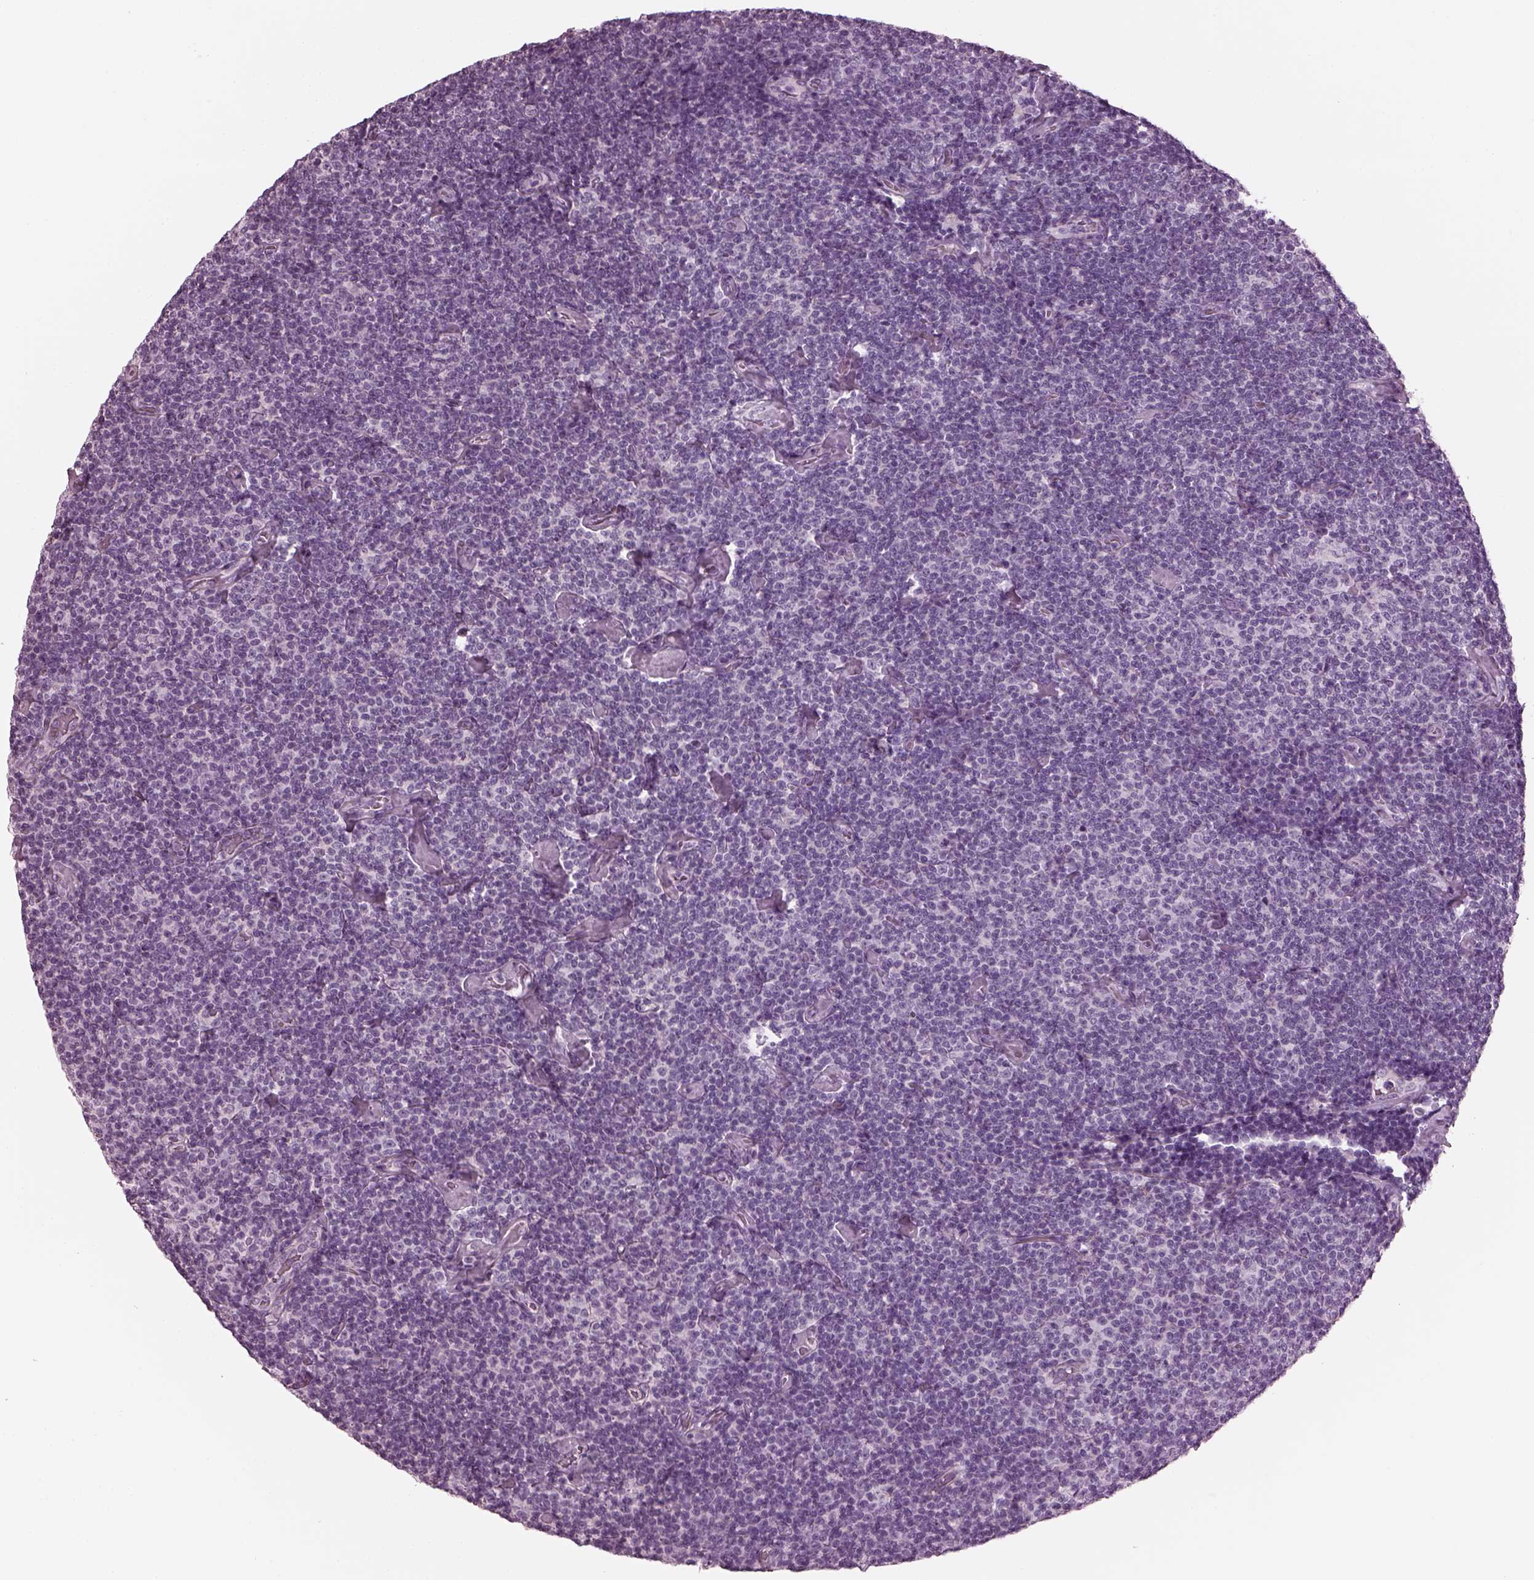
{"staining": {"intensity": "negative", "quantity": "none", "location": "none"}, "tissue": "lymphoma", "cell_type": "Tumor cells", "image_type": "cancer", "snomed": [{"axis": "morphology", "description": "Malignant lymphoma, non-Hodgkin's type, Low grade"}, {"axis": "topography", "description": "Lymph node"}], "caption": "IHC photomicrograph of neoplastic tissue: lymphoma stained with DAB (3,3'-diaminobenzidine) exhibits no significant protein staining in tumor cells.", "gene": "BFSP1", "patient": {"sex": "male", "age": 81}}